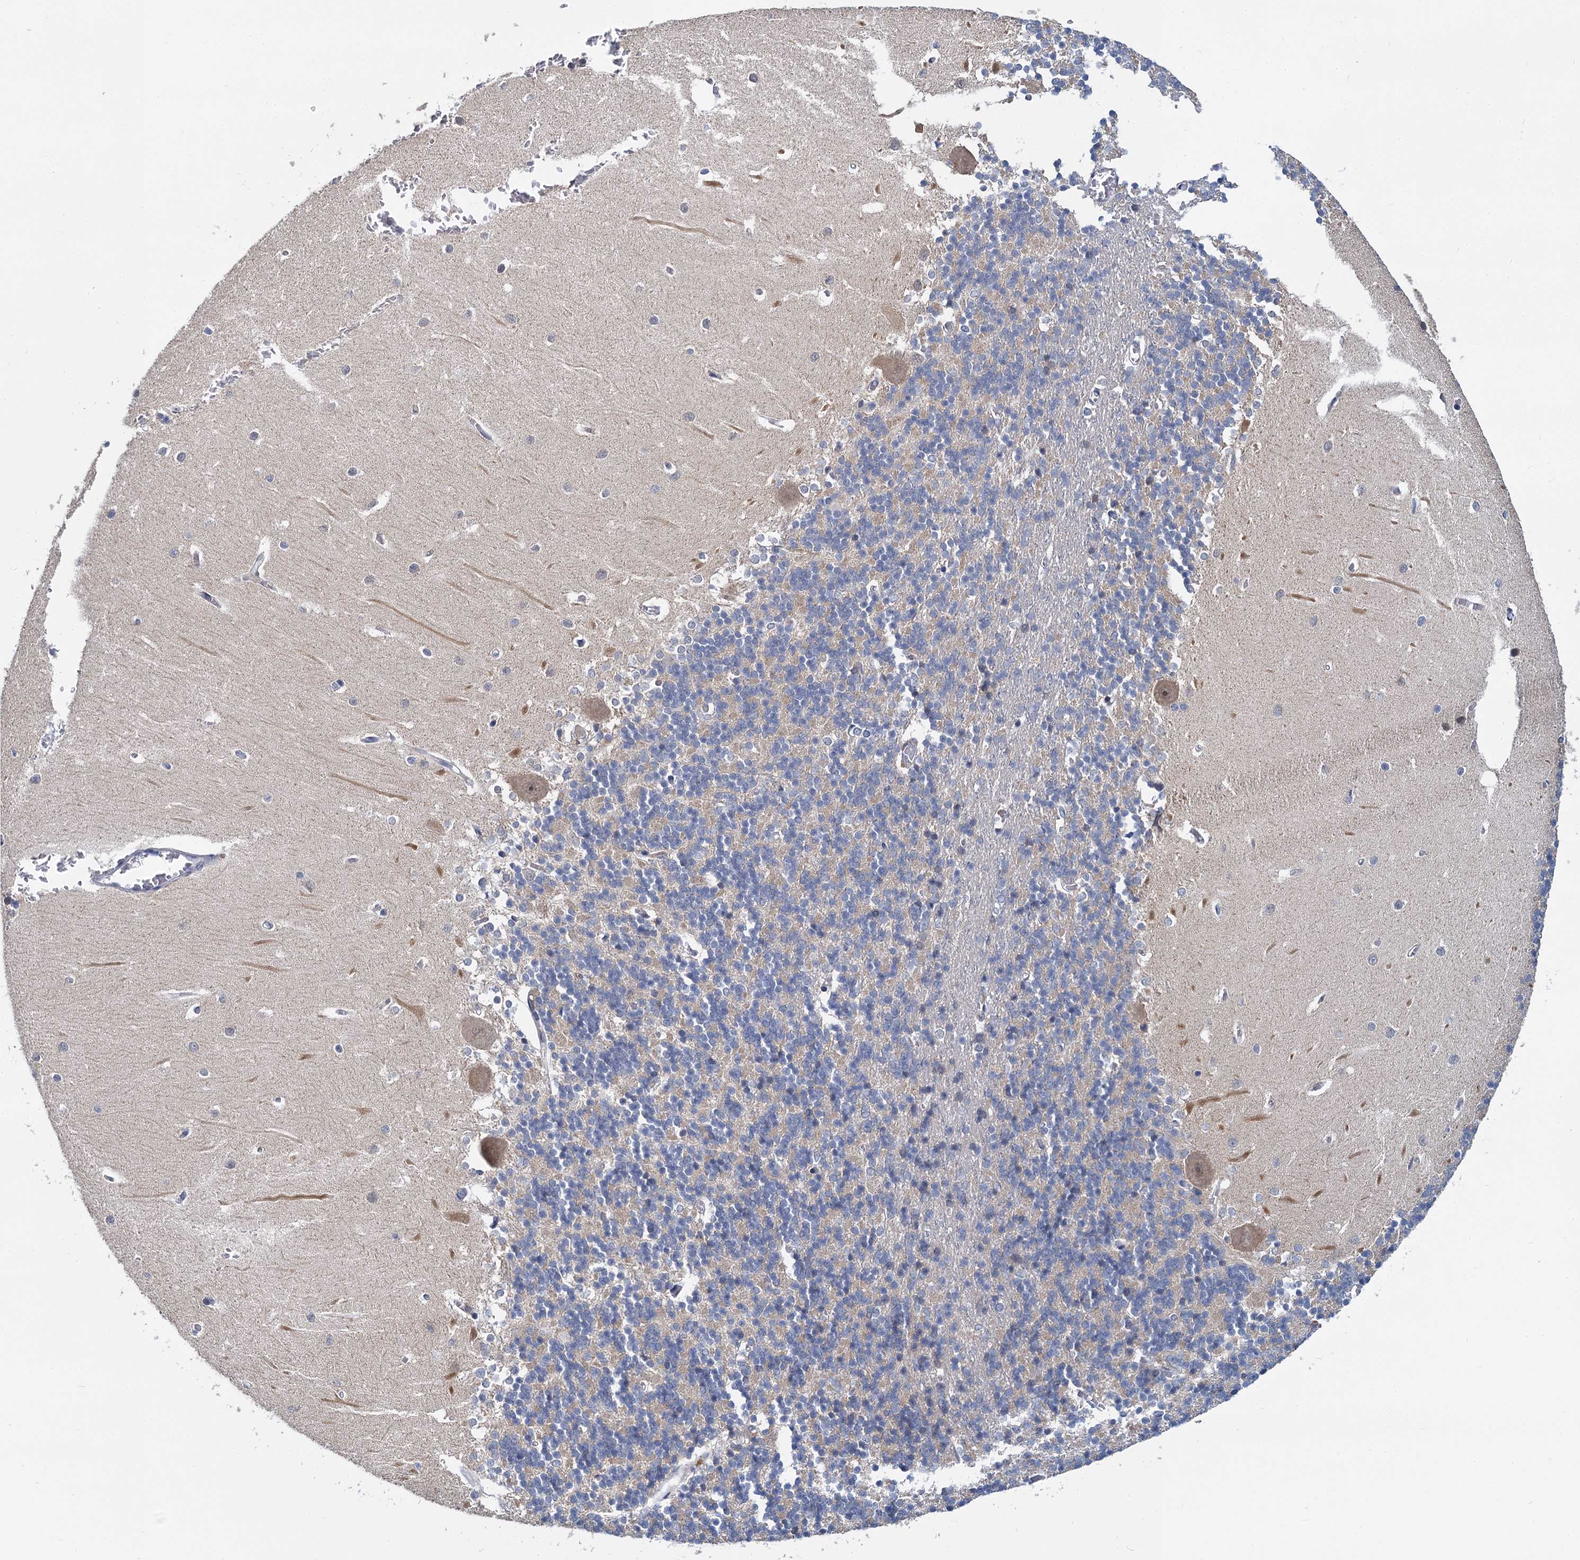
{"staining": {"intensity": "weak", "quantity": "<25%", "location": "cytoplasmic/membranous"}, "tissue": "cerebellum", "cell_type": "Cells in granular layer", "image_type": "normal", "snomed": [{"axis": "morphology", "description": "Normal tissue, NOS"}, {"axis": "topography", "description": "Cerebellum"}], "caption": "Immunohistochemistry micrograph of benign cerebellum: cerebellum stained with DAB (3,3'-diaminobenzidine) displays no significant protein expression in cells in granular layer.", "gene": "ANKRD42", "patient": {"sex": "male", "age": 37}}